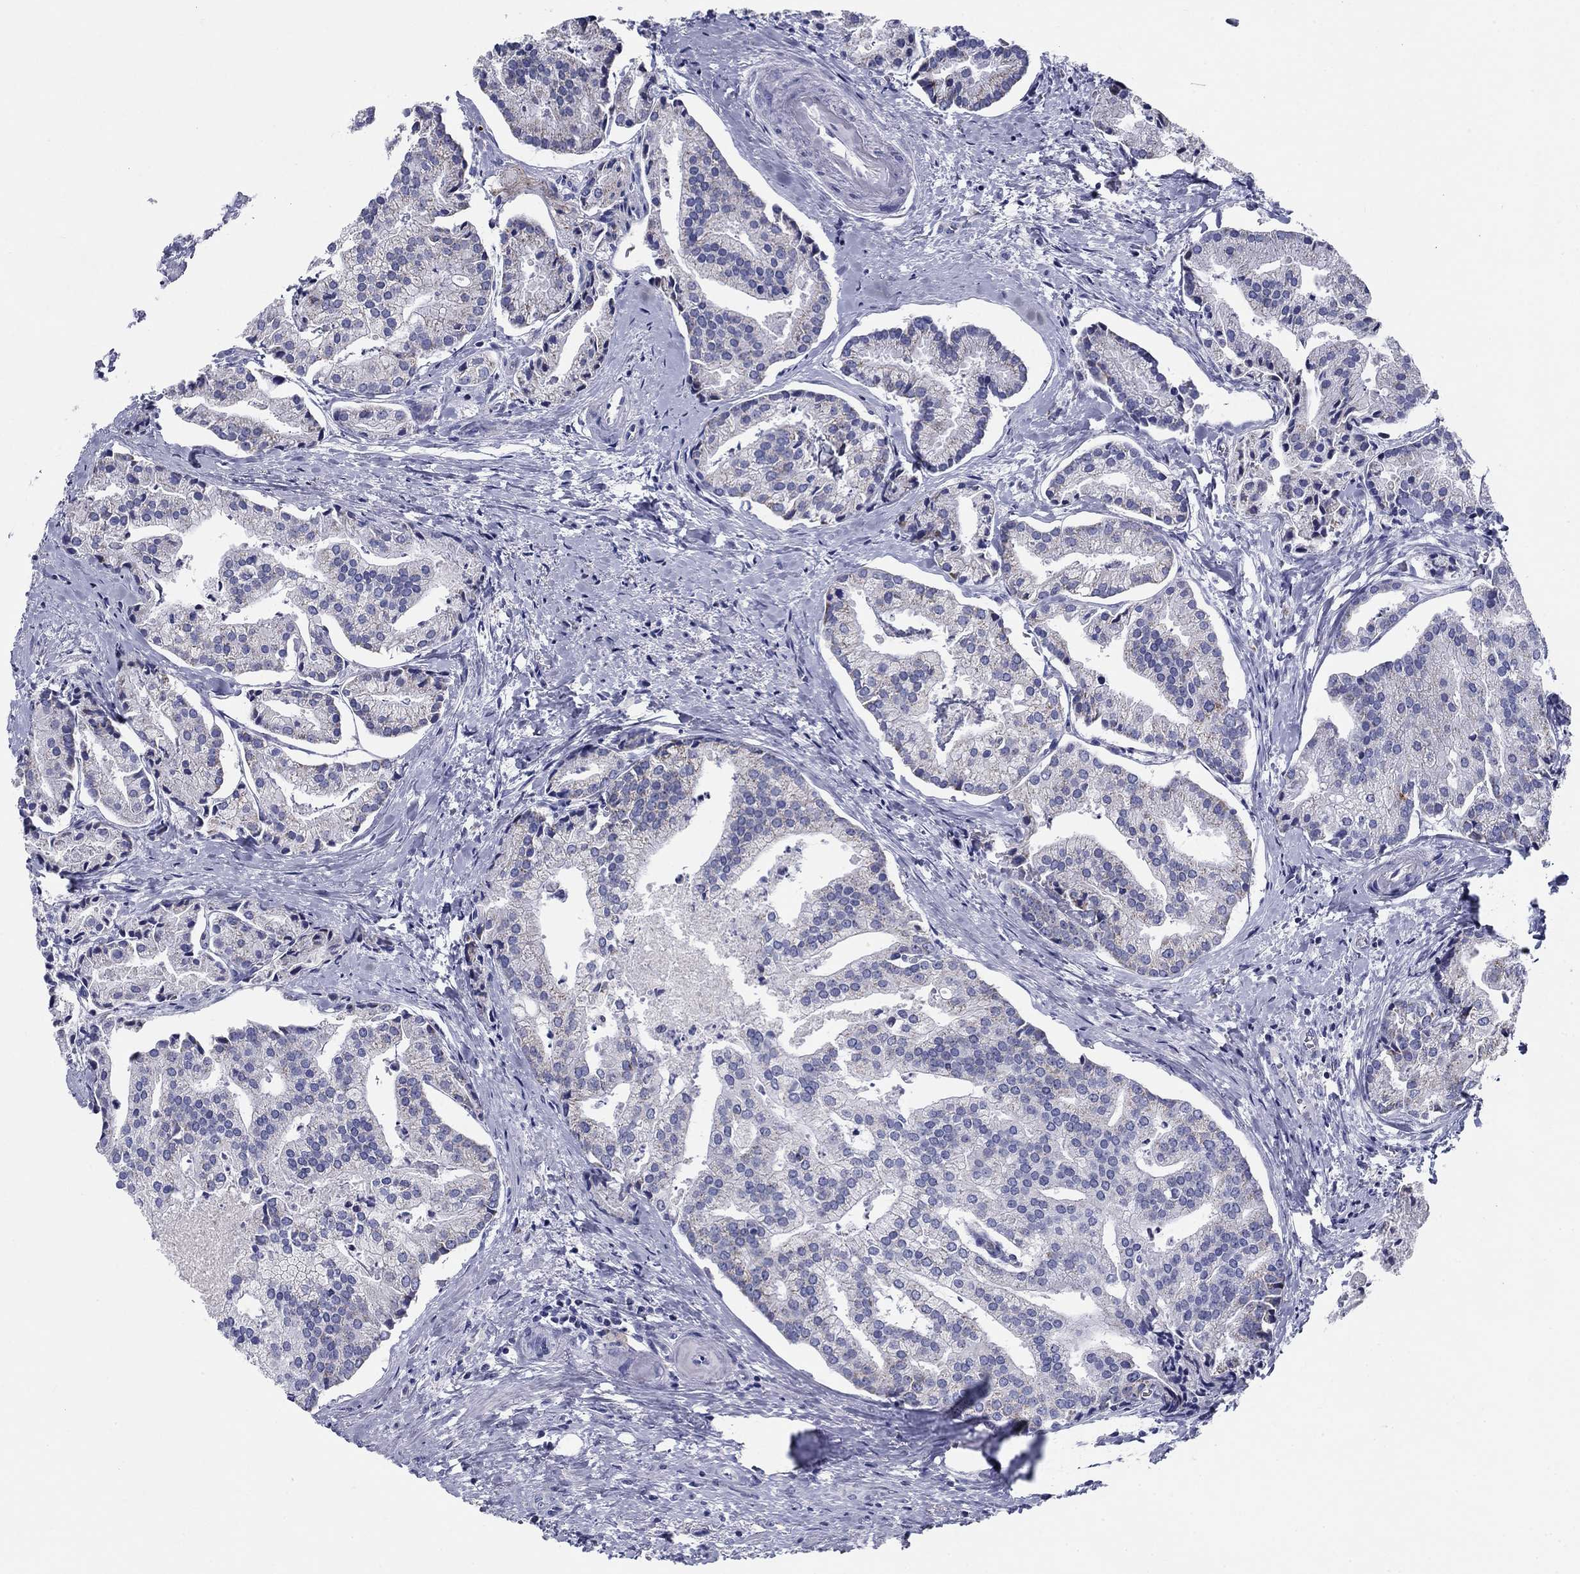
{"staining": {"intensity": "negative", "quantity": "none", "location": "none"}, "tissue": "prostate cancer", "cell_type": "Tumor cells", "image_type": "cancer", "snomed": [{"axis": "morphology", "description": "Adenocarcinoma, NOS"}, {"axis": "topography", "description": "Prostate and seminal vesicle, NOS"}, {"axis": "topography", "description": "Prostate"}], "caption": "IHC photomicrograph of human prostate cancer stained for a protein (brown), which displays no expression in tumor cells.", "gene": "UPB1", "patient": {"sex": "male", "age": 44}}